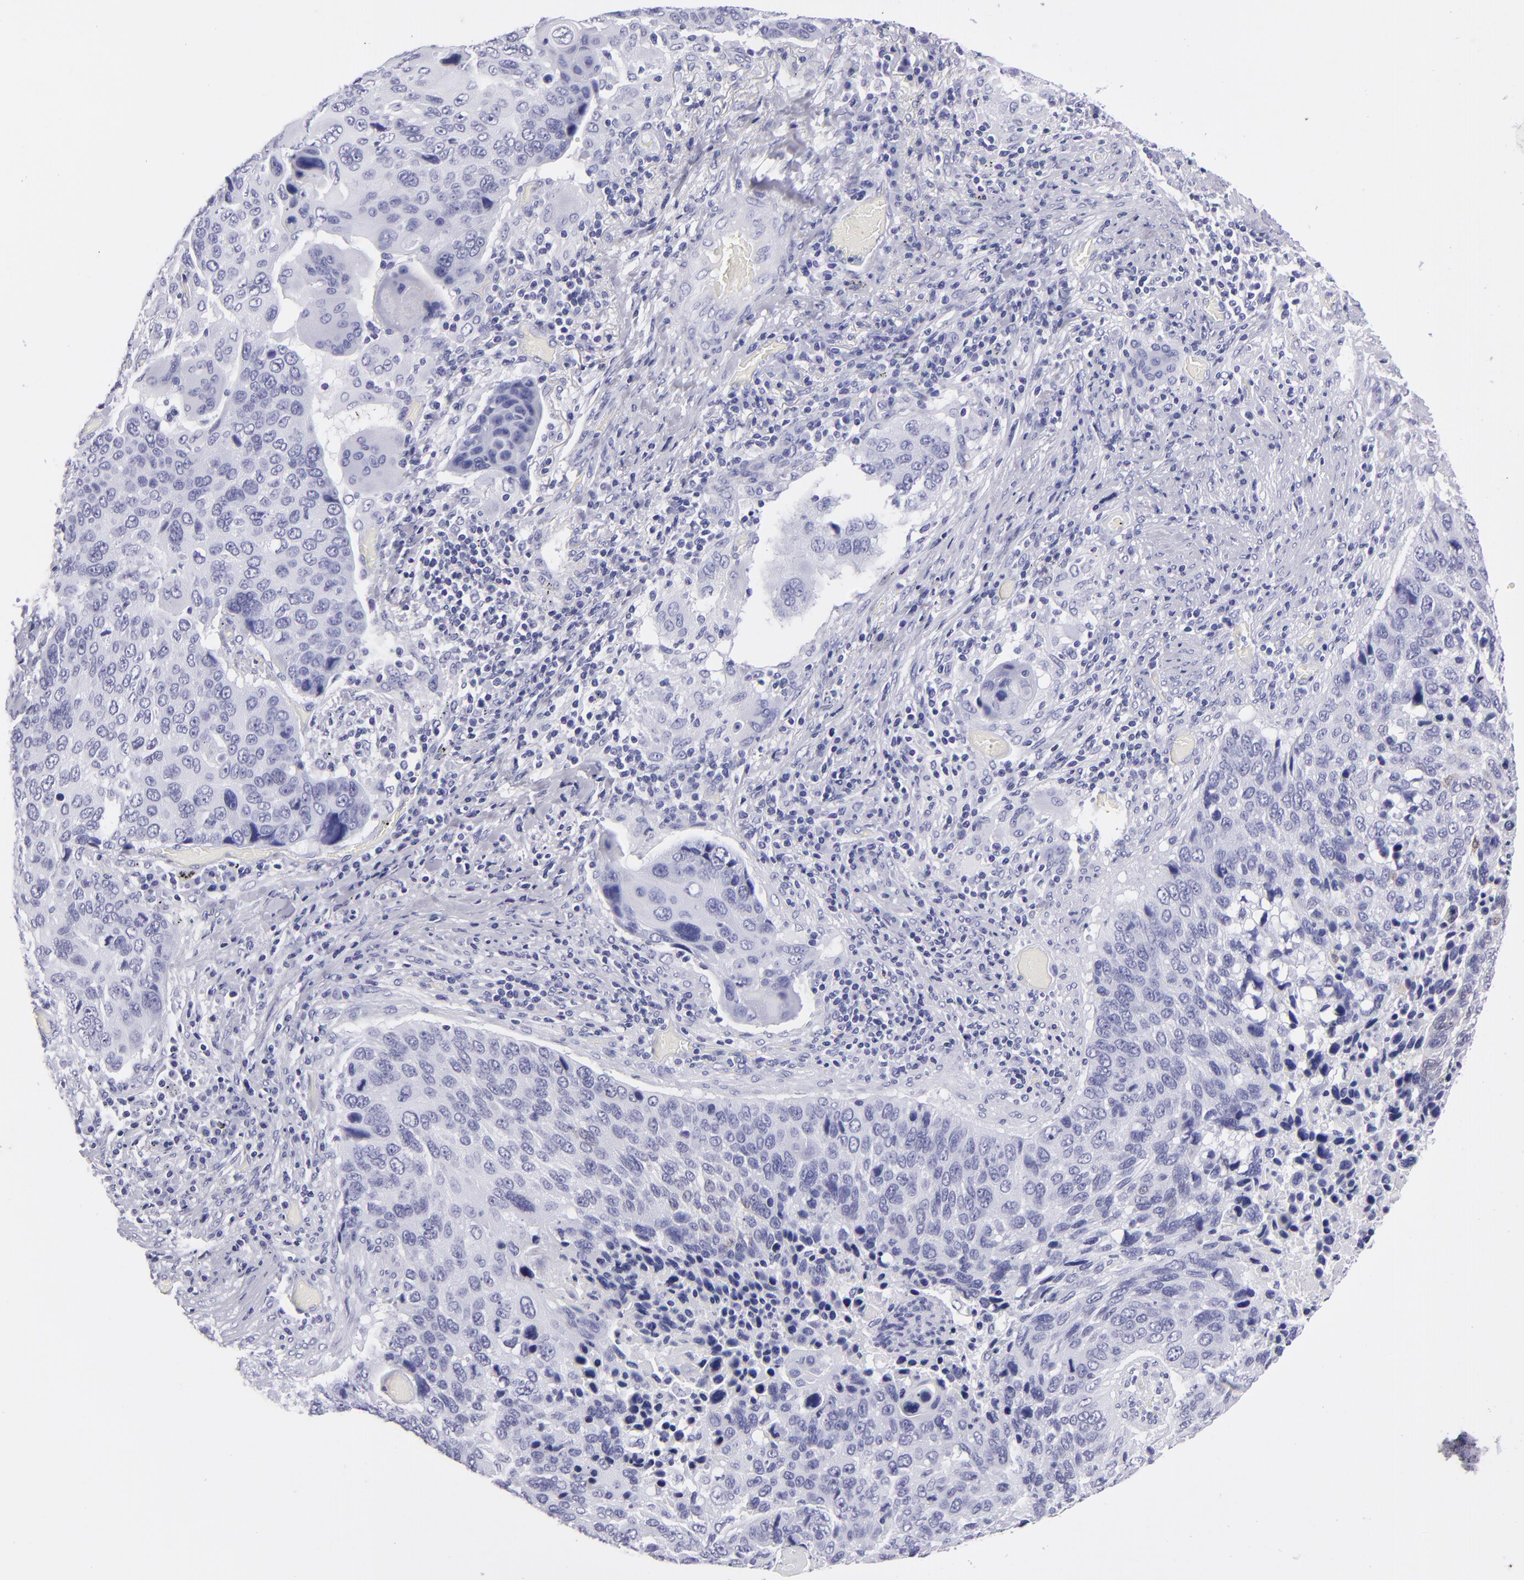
{"staining": {"intensity": "negative", "quantity": "none", "location": "none"}, "tissue": "lung cancer", "cell_type": "Tumor cells", "image_type": "cancer", "snomed": [{"axis": "morphology", "description": "Squamous cell carcinoma, NOS"}, {"axis": "topography", "description": "Lung"}], "caption": "Human lung cancer (squamous cell carcinoma) stained for a protein using IHC shows no expression in tumor cells.", "gene": "PVALB", "patient": {"sex": "male", "age": 68}}